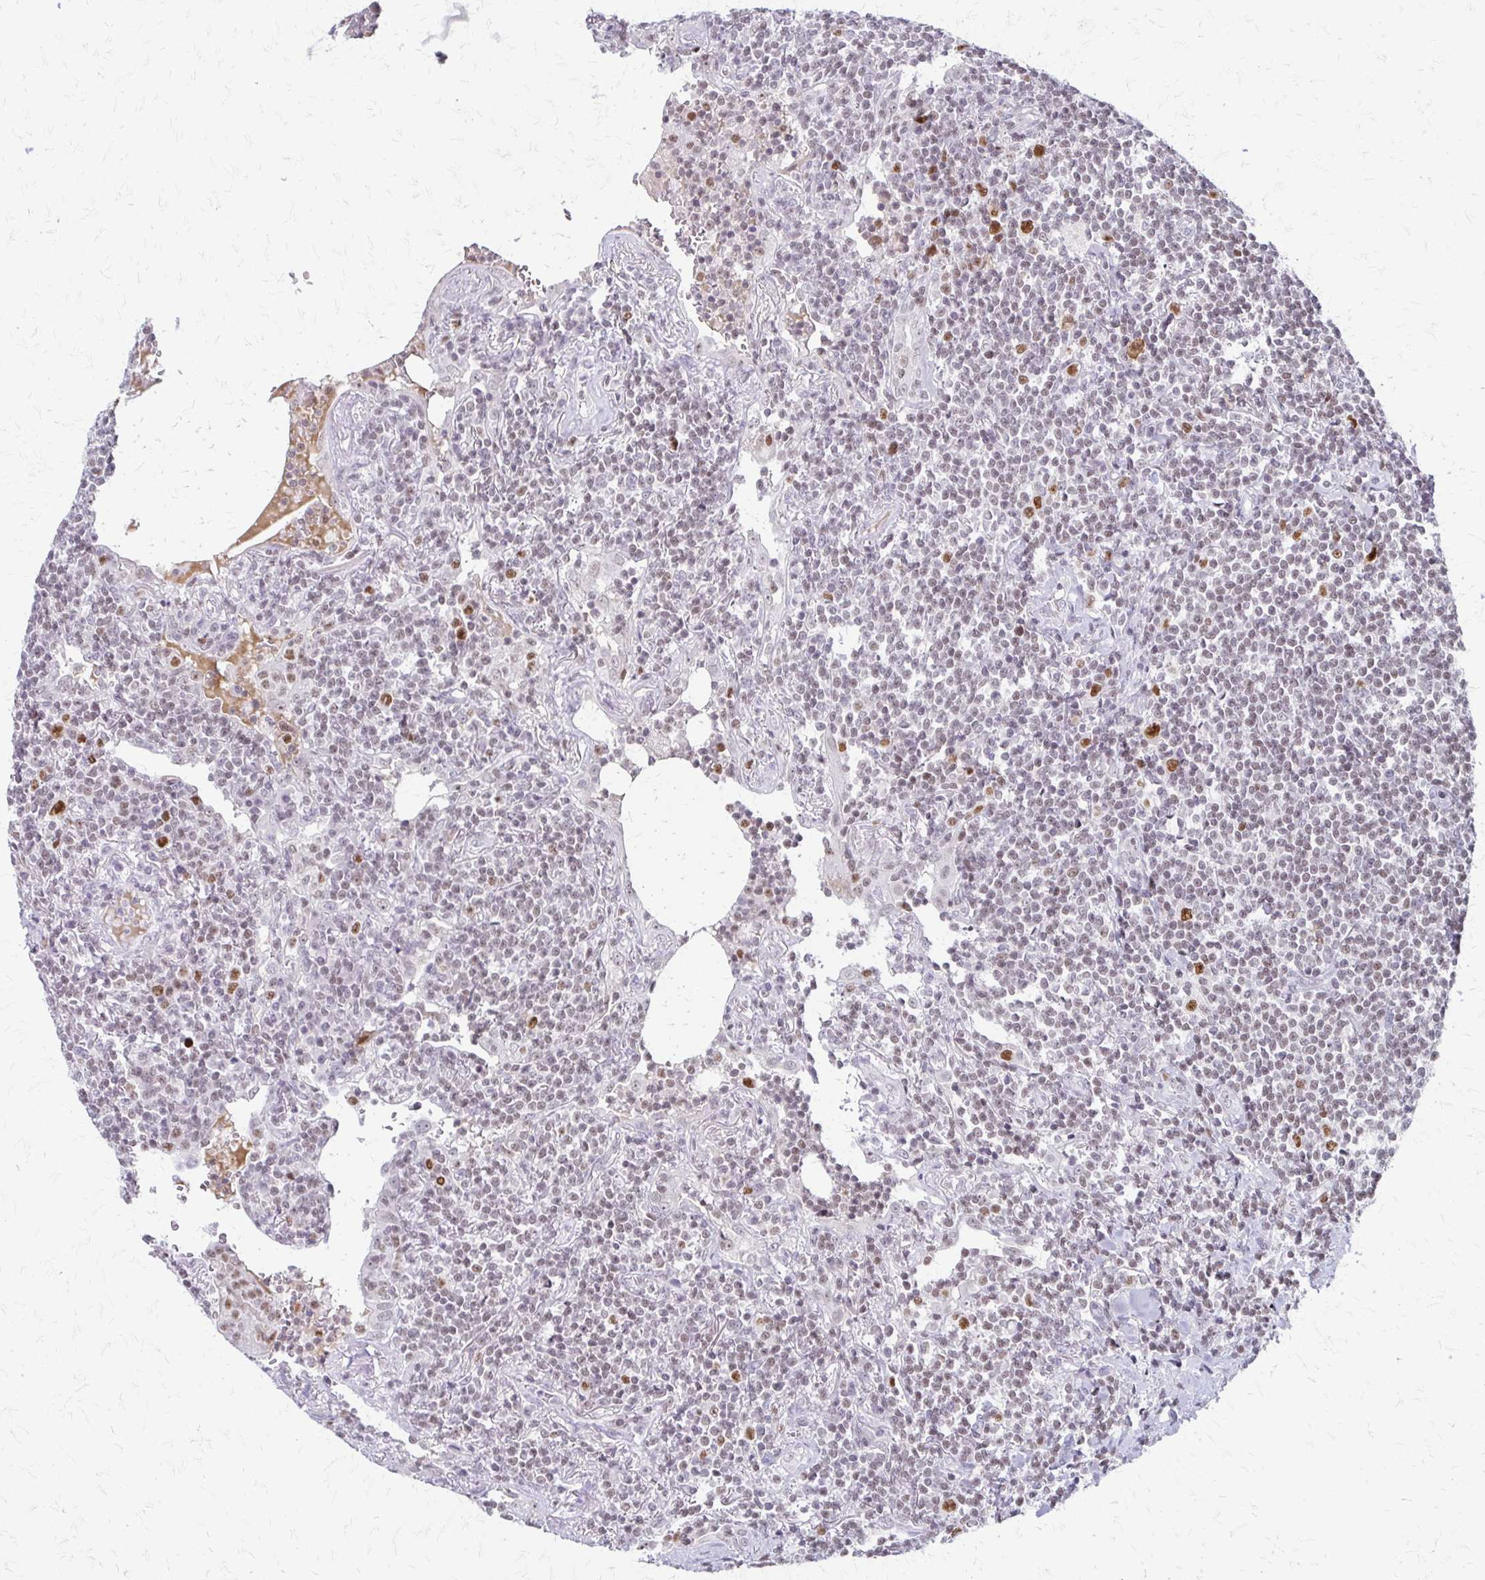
{"staining": {"intensity": "moderate", "quantity": "<25%", "location": "nuclear"}, "tissue": "lymphoma", "cell_type": "Tumor cells", "image_type": "cancer", "snomed": [{"axis": "morphology", "description": "Malignant lymphoma, non-Hodgkin's type, Low grade"}, {"axis": "topography", "description": "Lung"}], "caption": "Malignant lymphoma, non-Hodgkin's type (low-grade) stained for a protein reveals moderate nuclear positivity in tumor cells.", "gene": "EED", "patient": {"sex": "female", "age": 71}}